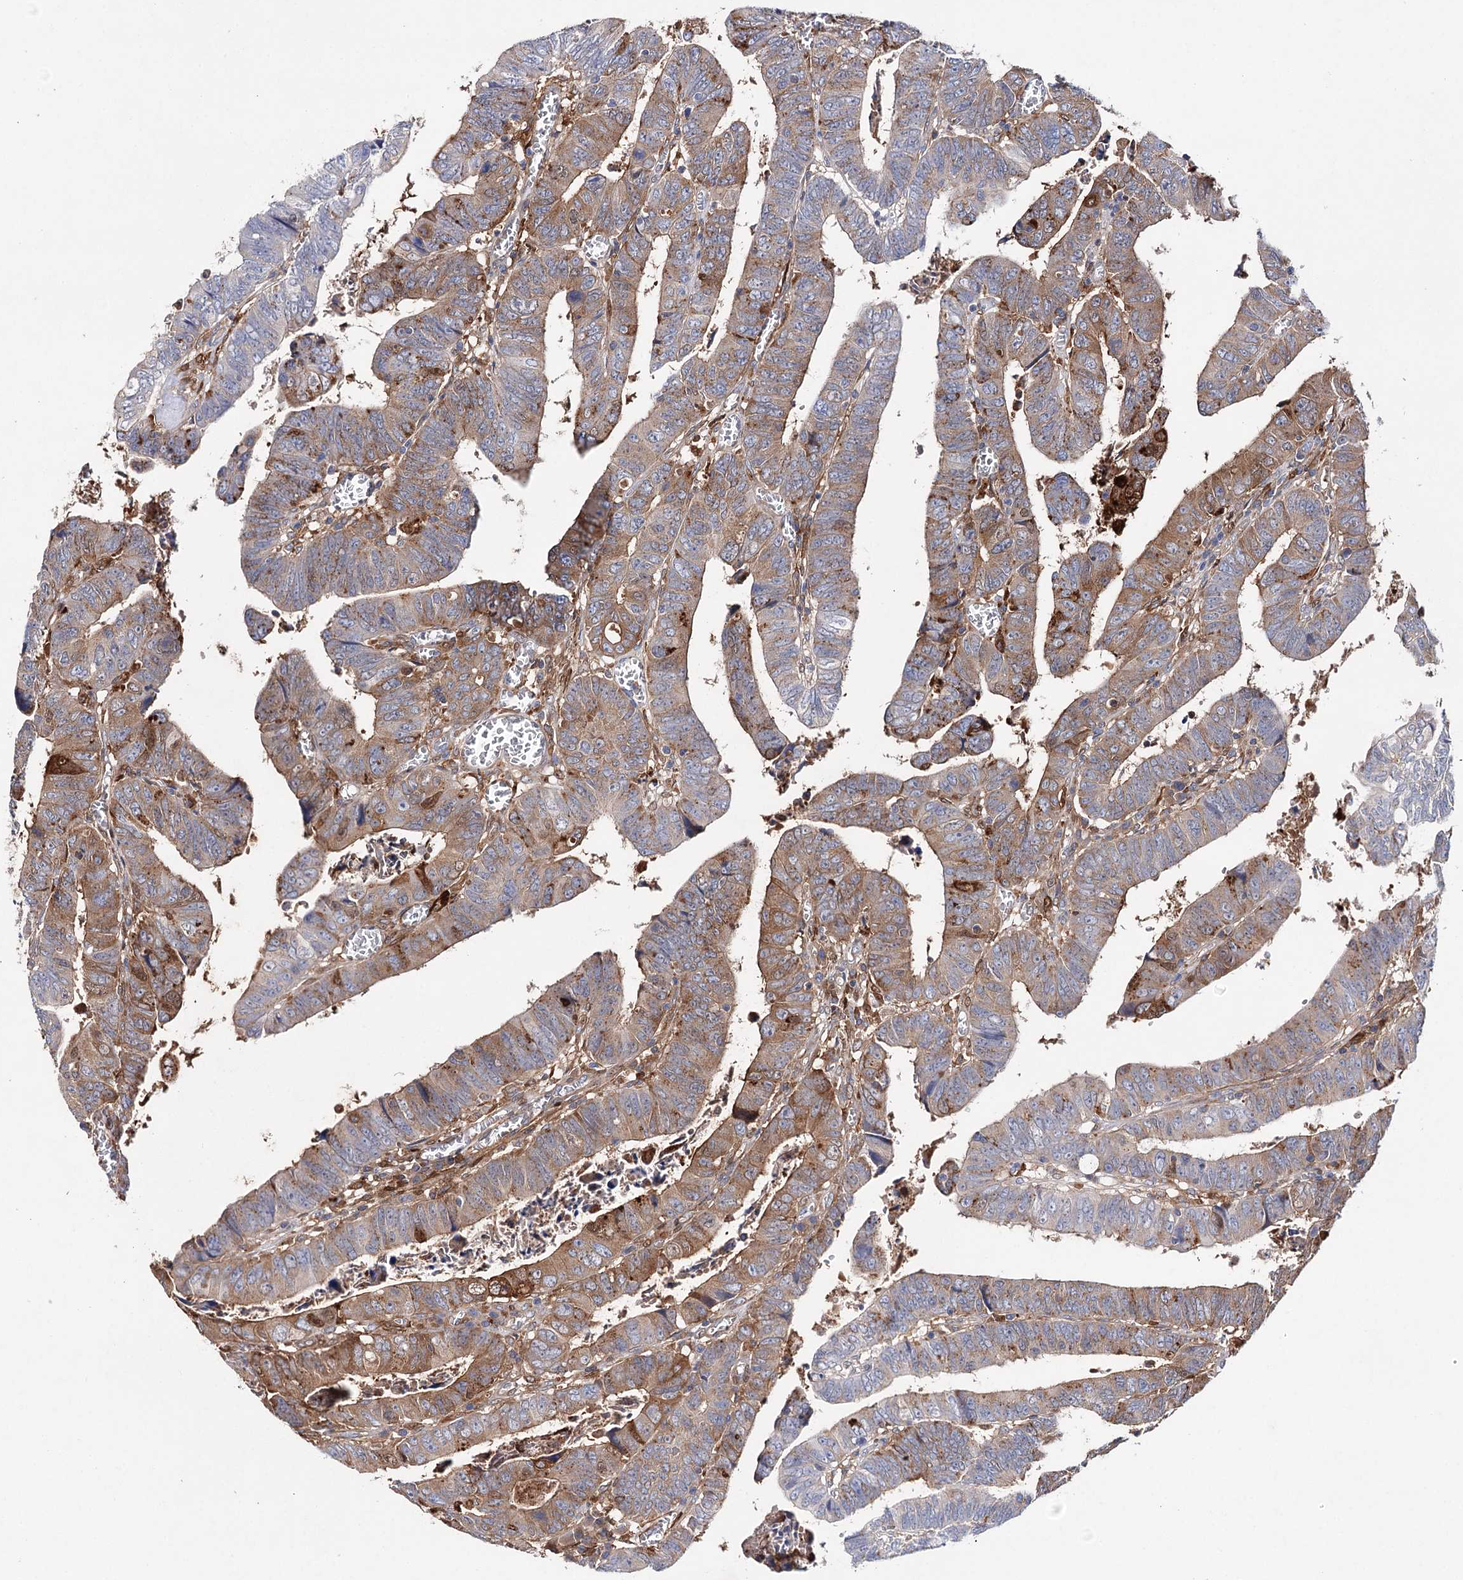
{"staining": {"intensity": "moderate", "quantity": ">75%", "location": "cytoplasmic/membranous"}, "tissue": "colorectal cancer", "cell_type": "Tumor cells", "image_type": "cancer", "snomed": [{"axis": "morphology", "description": "Normal tissue, NOS"}, {"axis": "morphology", "description": "Adenocarcinoma, NOS"}, {"axis": "topography", "description": "Rectum"}], "caption": "High-magnification brightfield microscopy of colorectal cancer stained with DAB (3,3'-diaminobenzidine) (brown) and counterstained with hematoxylin (blue). tumor cells exhibit moderate cytoplasmic/membranous staining is identified in about>75% of cells. Using DAB (3,3'-diaminobenzidine) (brown) and hematoxylin (blue) stains, captured at high magnification using brightfield microscopy.", "gene": "CFAP46", "patient": {"sex": "female", "age": 65}}